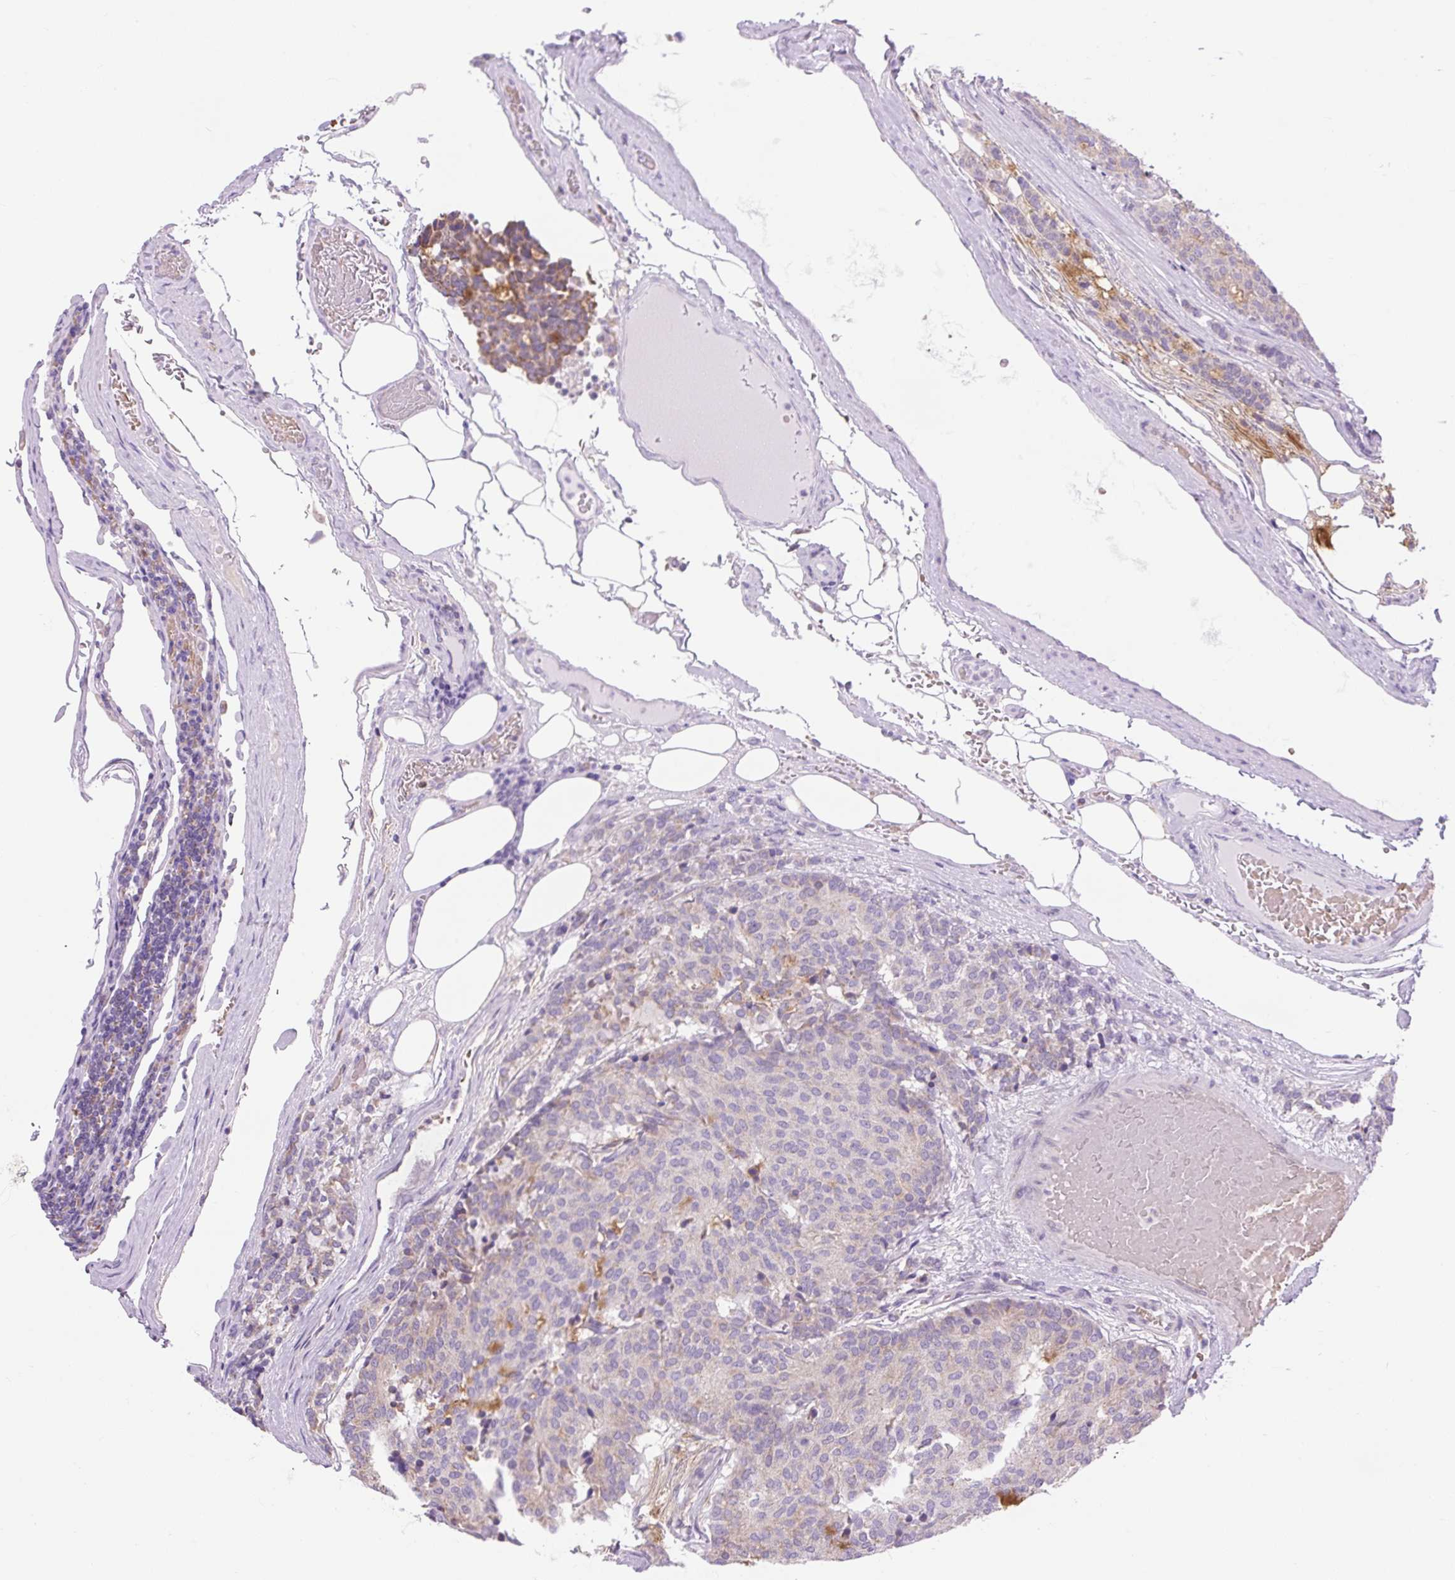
{"staining": {"intensity": "negative", "quantity": "none", "location": "none"}, "tissue": "carcinoid", "cell_type": "Tumor cells", "image_type": "cancer", "snomed": [{"axis": "morphology", "description": "Carcinoid, malignant, NOS"}, {"axis": "topography", "description": "Pancreas"}], "caption": "Tumor cells are negative for protein expression in human malignant carcinoid.", "gene": "SCO2", "patient": {"sex": "female", "age": 54}}